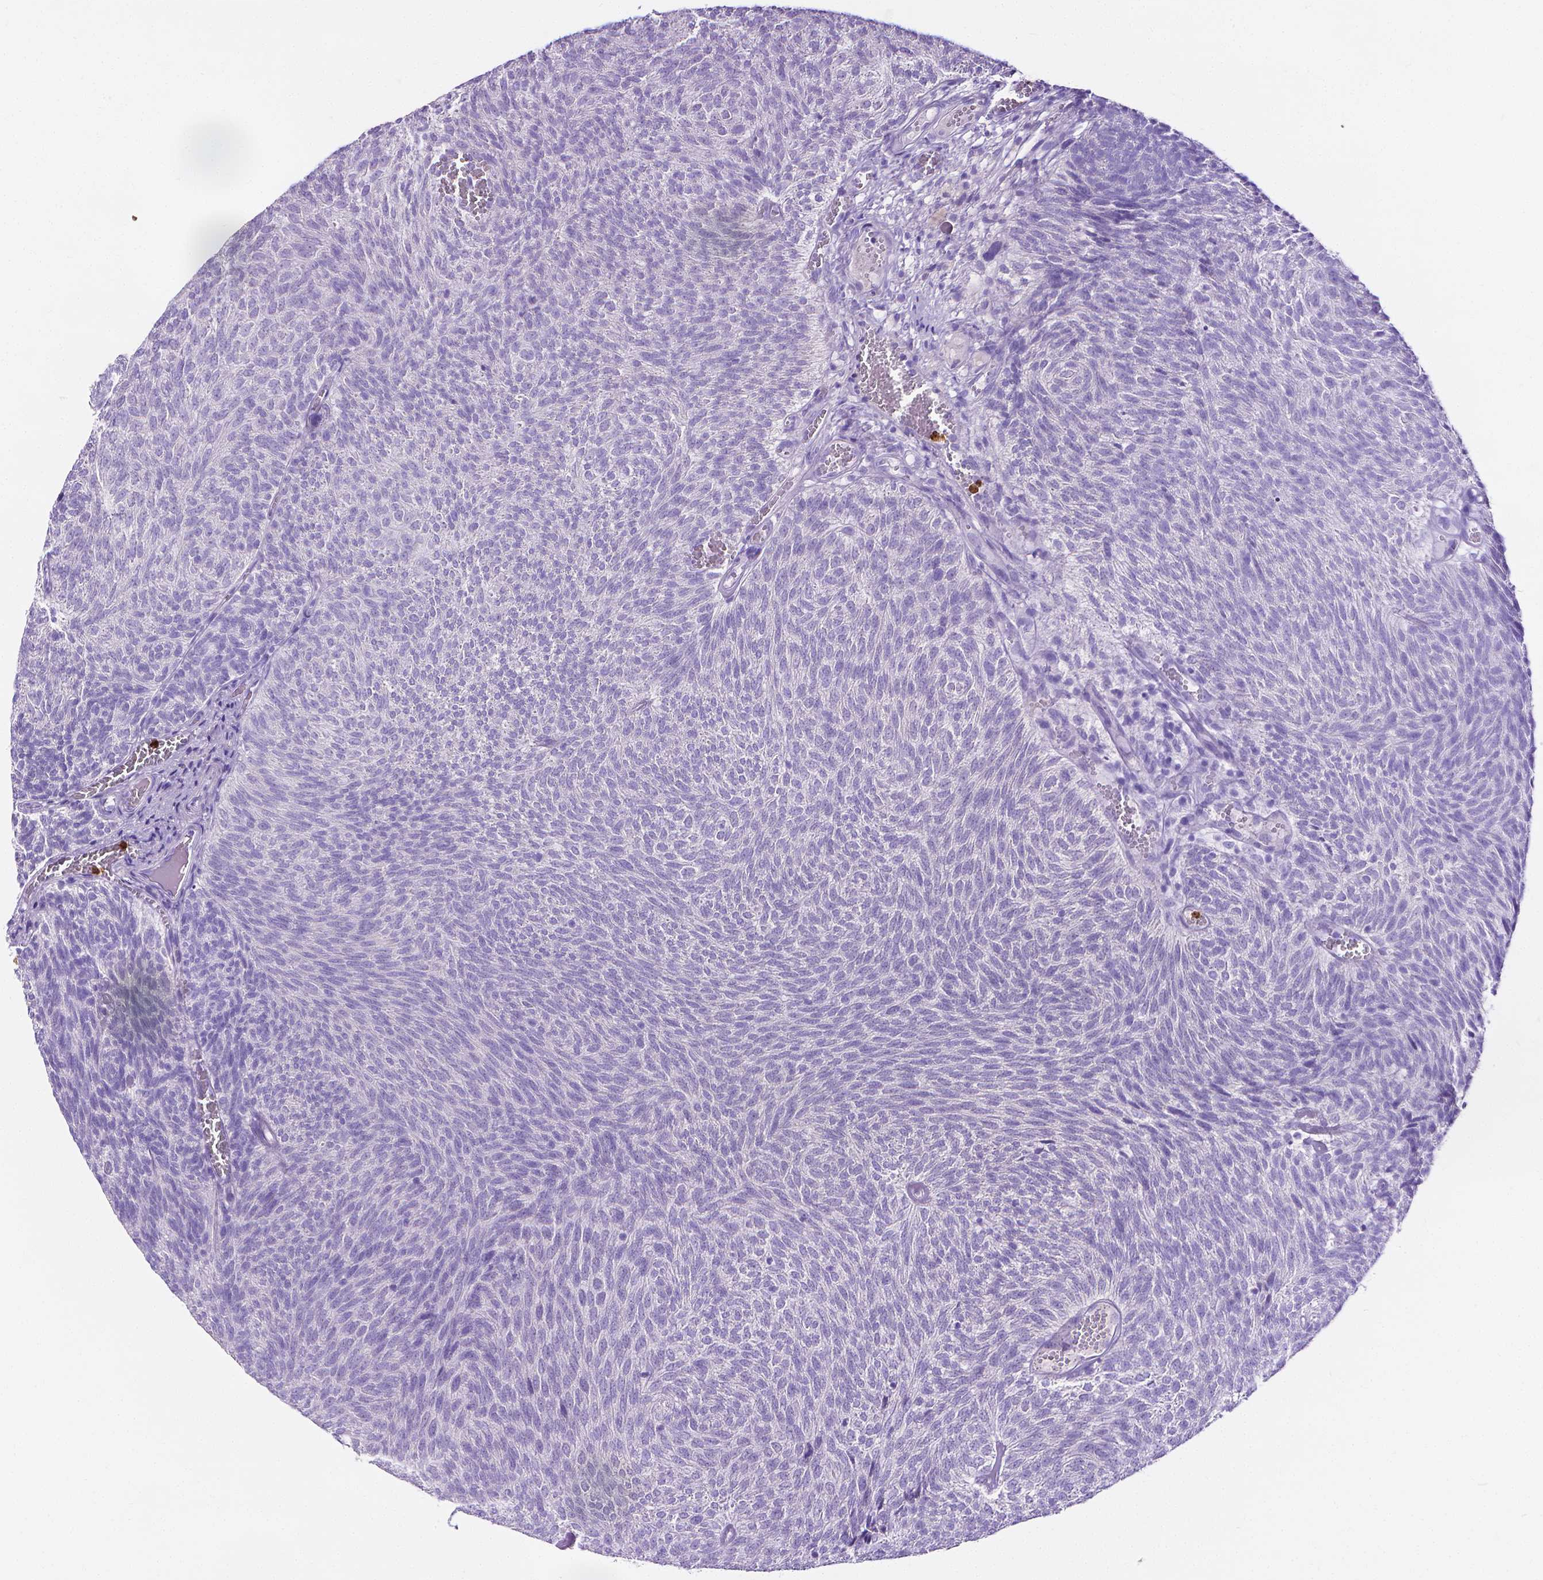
{"staining": {"intensity": "negative", "quantity": "none", "location": "none"}, "tissue": "urothelial cancer", "cell_type": "Tumor cells", "image_type": "cancer", "snomed": [{"axis": "morphology", "description": "Urothelial carcinoma, Low grade"}, {"axis": "topography", "description": "Urinary bladder"}], "caption": "Human urothelial cancer stained for a protein using immunohistochemistry (IHC) shows no staining in tumor cells.", "gene": "MMP9", "patient": {"sex": "male", "age": 77}}